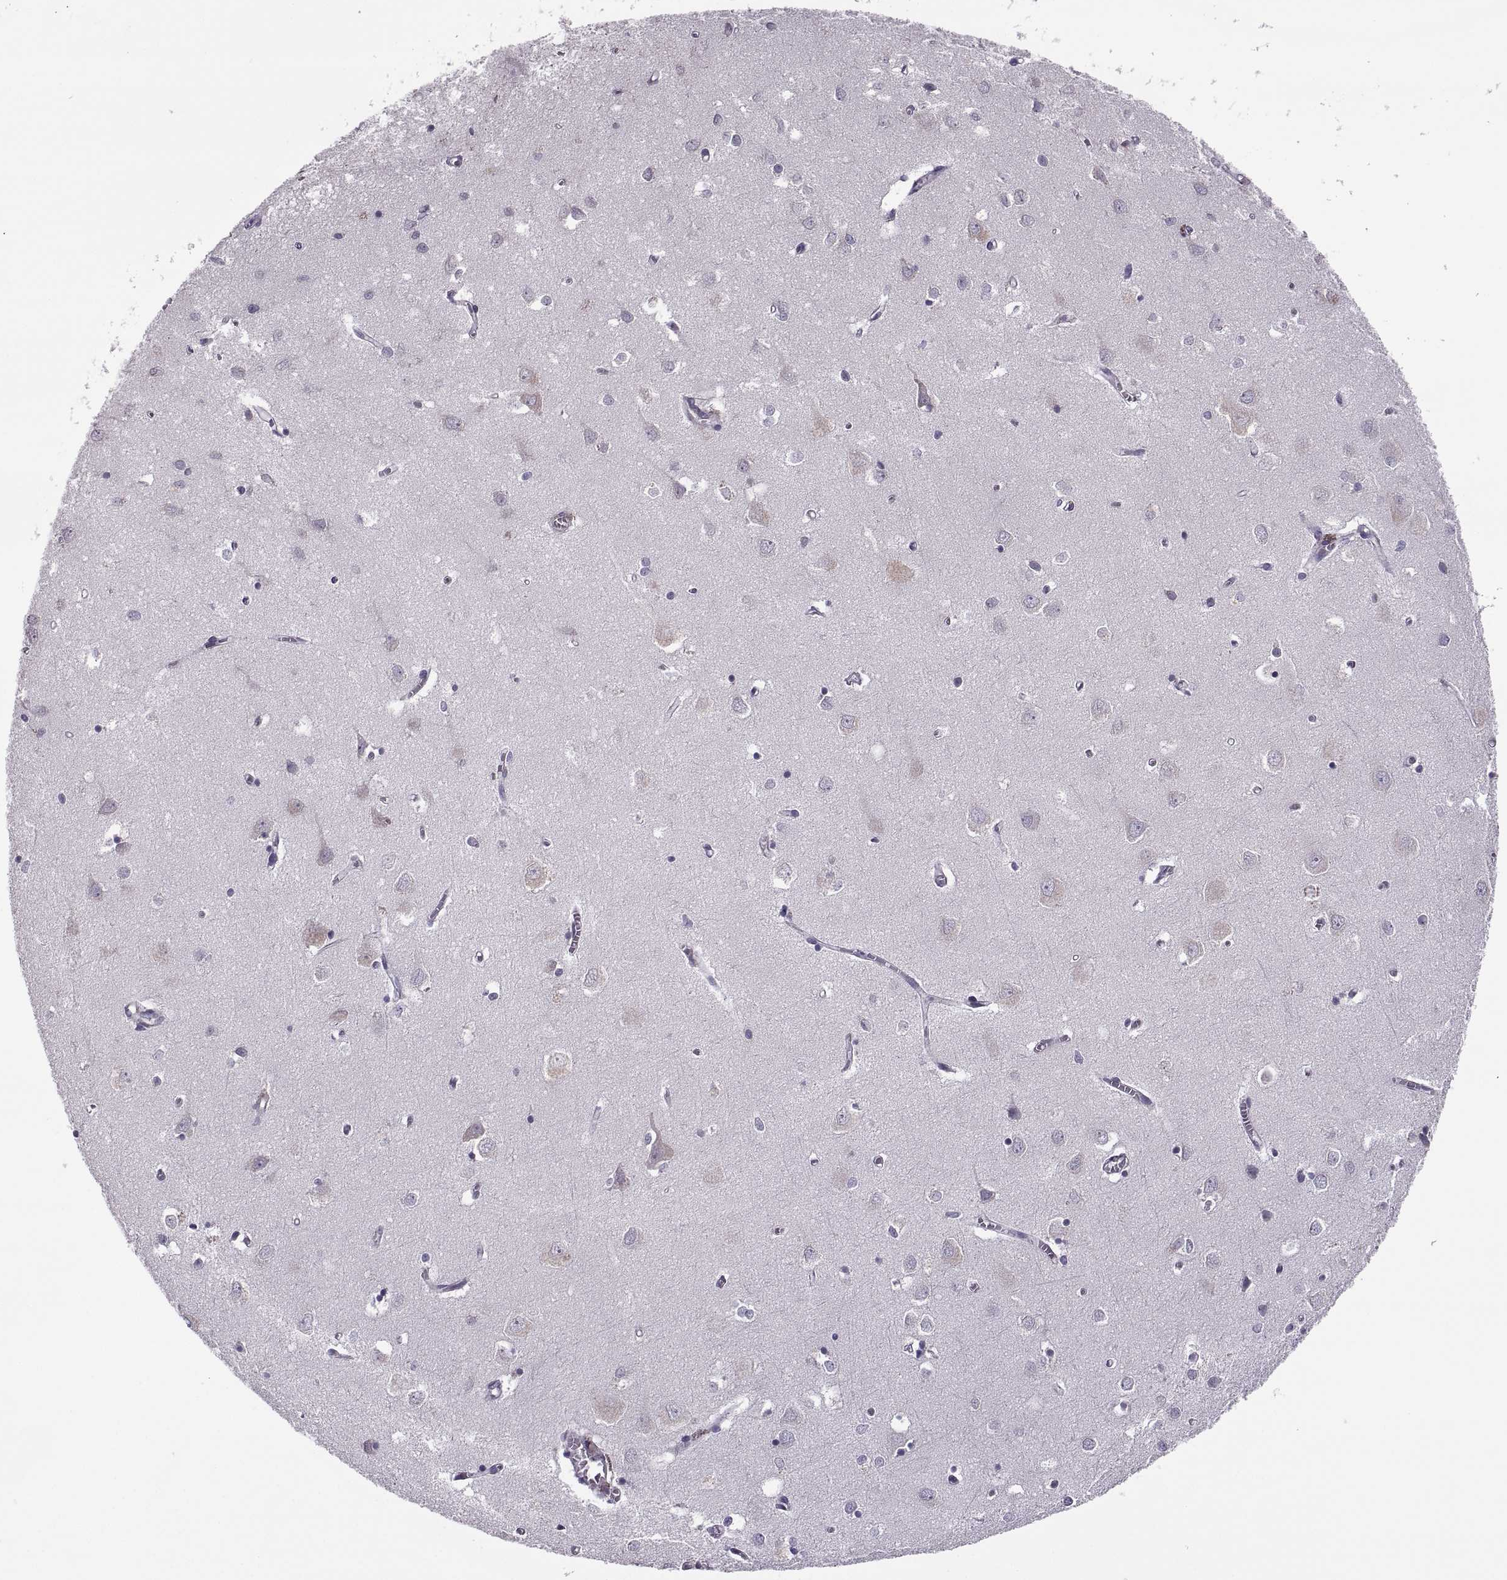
{"staining": {"intensity": "negative", "quantity": "none", "location": "none"}, "tissue": "cerebral cortex", "cell_type": "Endothelial cells", "image_type": "normal", "snomed": [{"axis": "morphology", "description": "Normal tissue, NOS"}, {"axis": "topography", "description": "Cerebral cortex"}], "caption": "The IHC photomicrograph has no significant expression in endothelial cells of cerebral cortex.", "gene": "LETM2", "patient": {"sex": "male", "age": 70}}